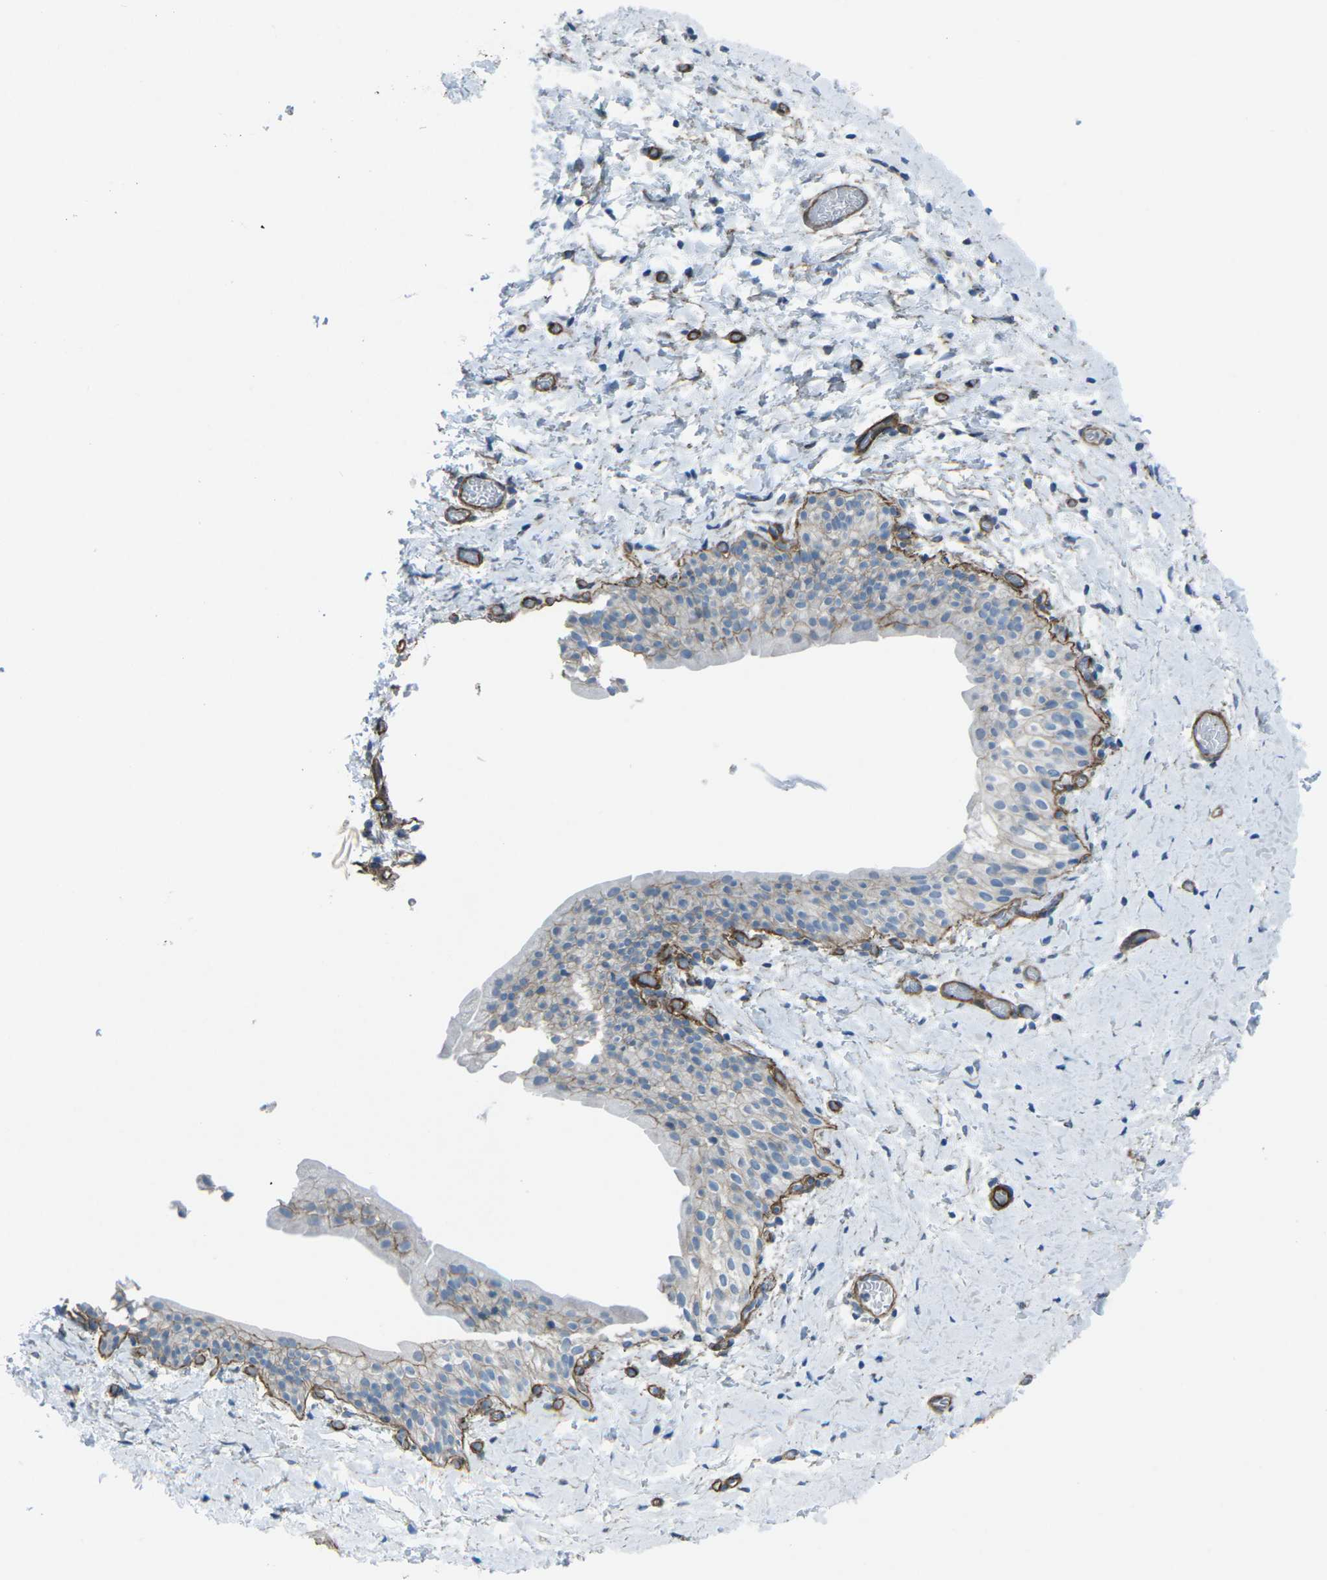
{"staining": {"intensity": "negative", "quantity": "none", "location": "none"}, "tissue": "smooth muscle", "cell_type": "Smooth muscle cells", "image_type": "normal", "snomed": [{"axis": "morphology", "description": "Normal tissue, NOS"}, {"axis": "topography", "description": "Smooth muscle"}], "caption": "Smooth muscle stained for a protein using immunohistochemistry demonstrates no positivity smooth muscle cells.", "gene": "UTRN", "patient": {"sex": "male", "age": 16}}